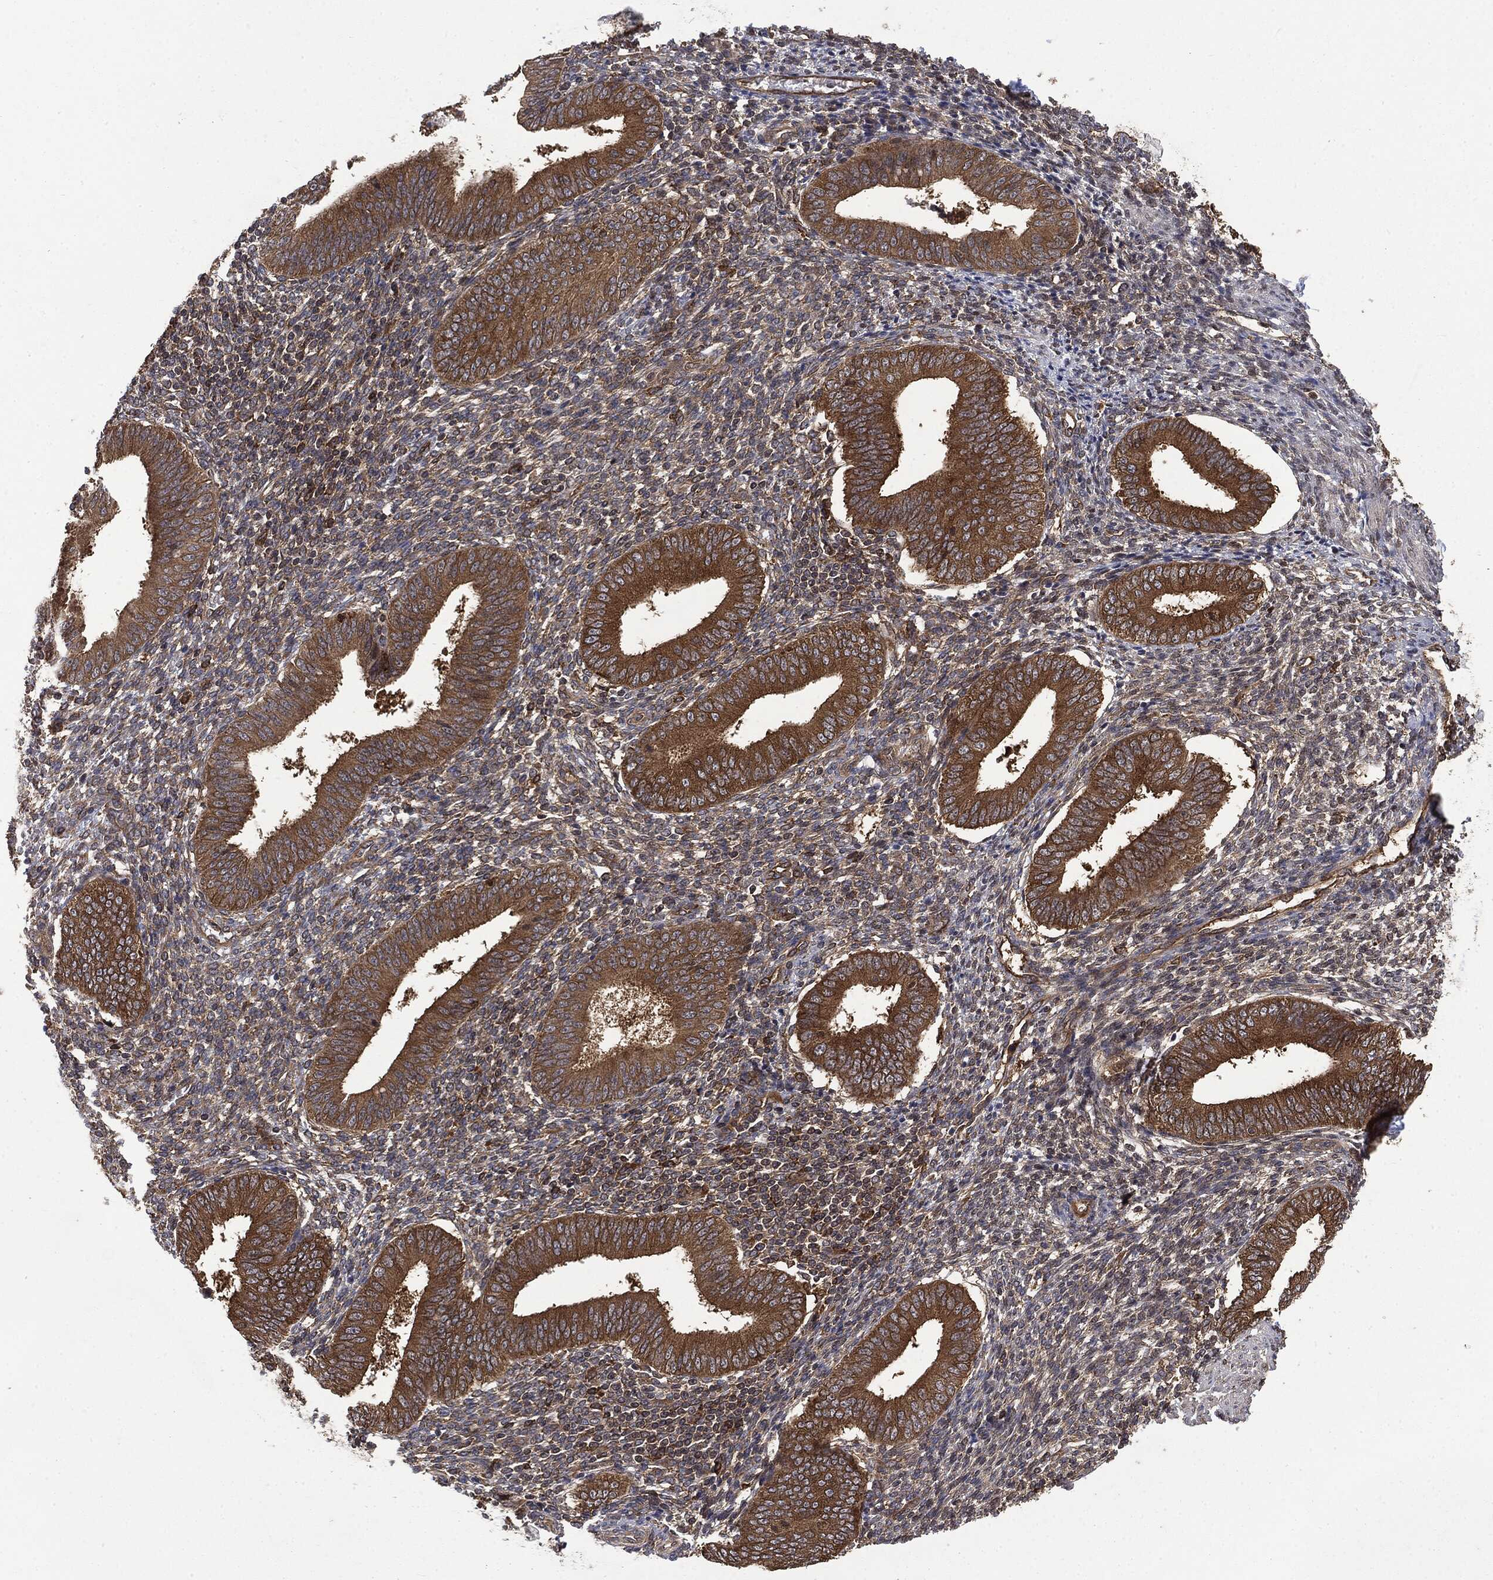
{"staining": {"intensity": "moderate", "quantity": "25%-75%", "location": "cytoplasmic/membranous"}, "tissue": "endometrium", "cell_type": "Cells in endometrial stroma", "image_type": "normal", "snomed": [{"axis": "morphology", "description": "Normal tissue, NOS"}, {"axis": "topography", "description": "Endometrium"}], "caption": "Endometrium stained with DAB IHC exhibits medium levels of moderate cytoplasmic/membranous staining in about 25%-75% of cells in endometrial stroma.", "gene": "SNX5", "patient": {"sex": "female", "age": 39}}